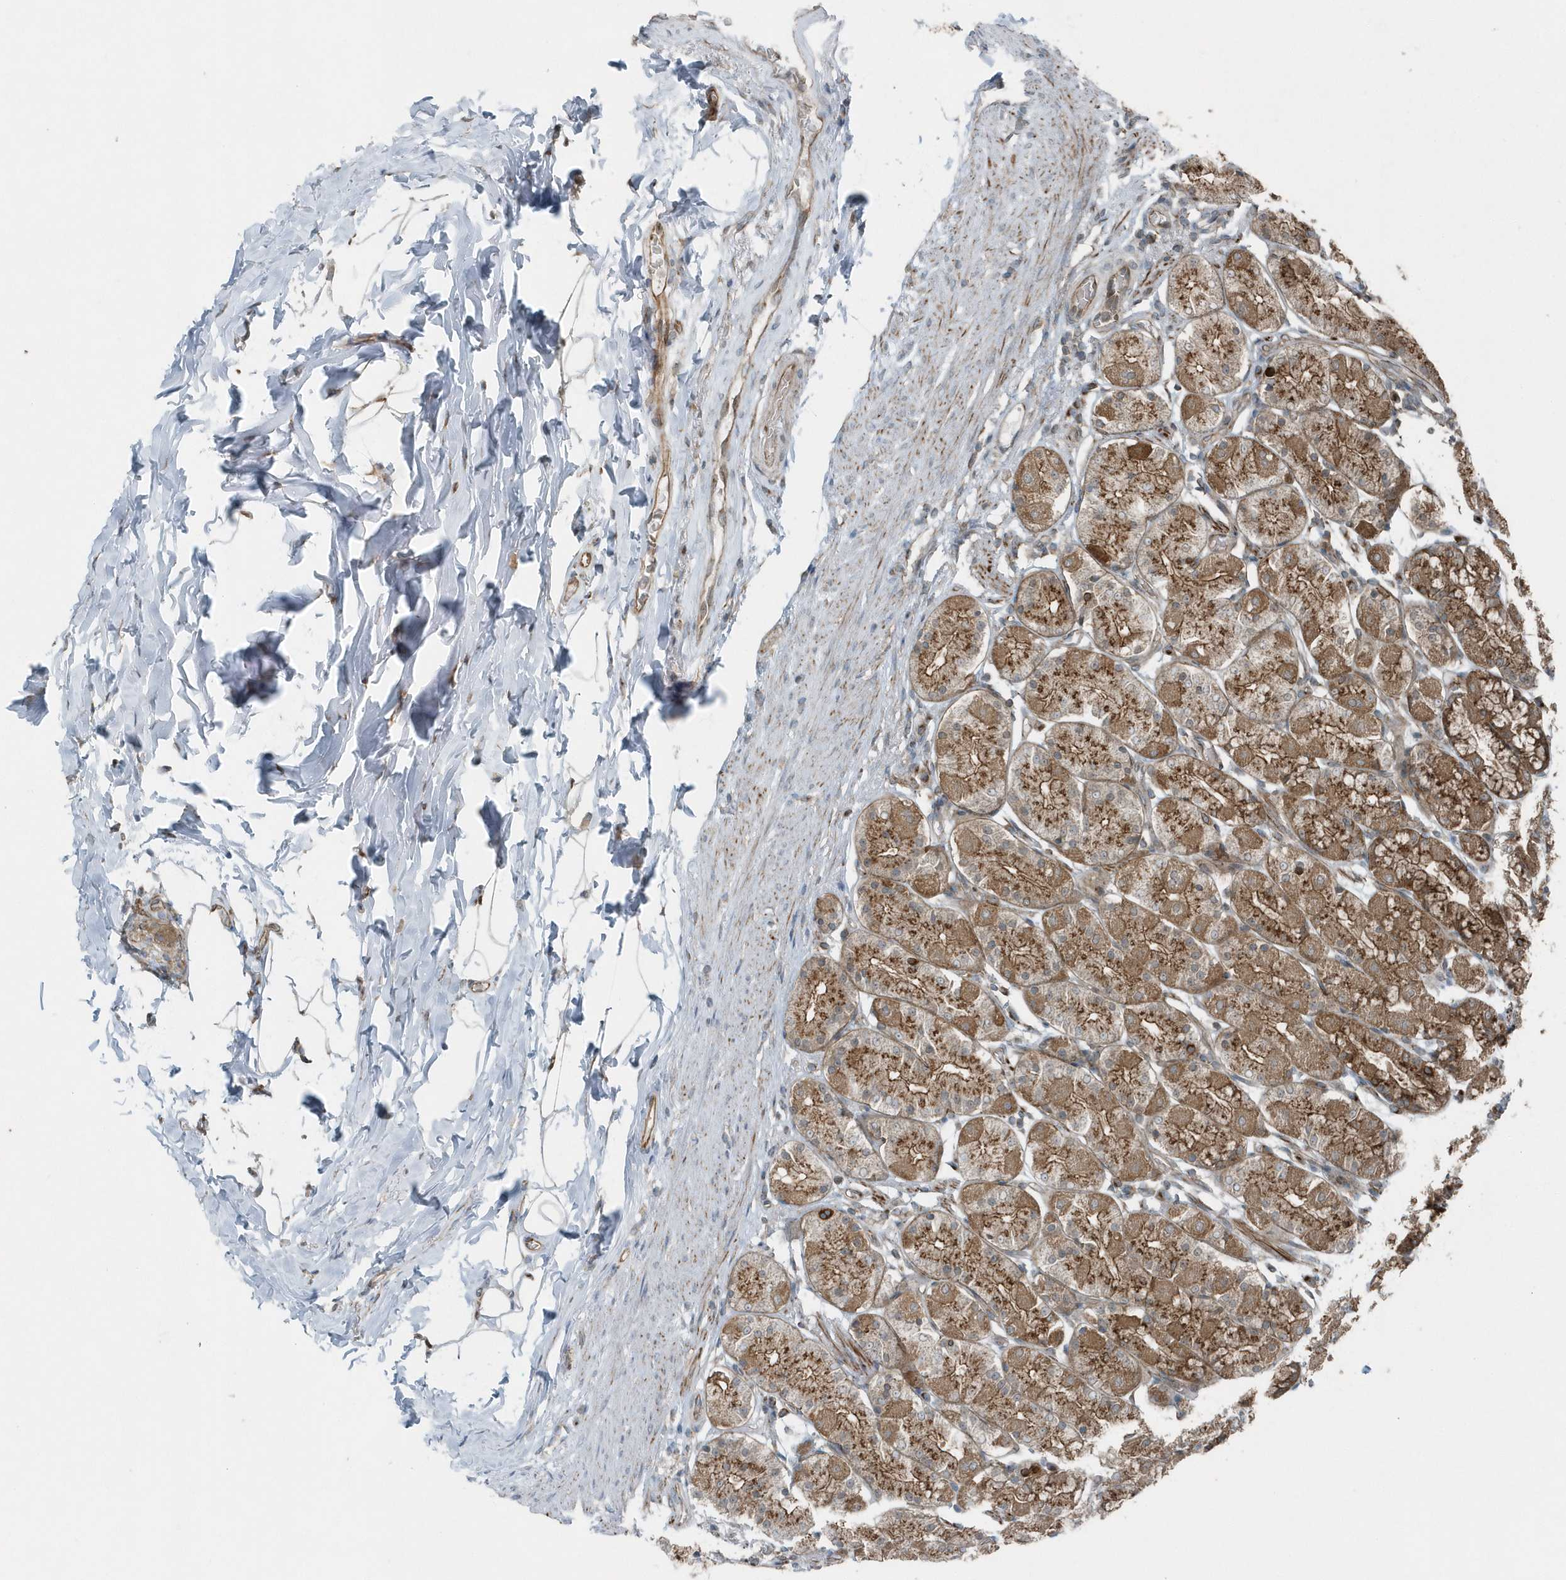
{"staining": {"intensity": "strong", "quantity": ">75%", "location": "cytoplasmic/membranous"}, "tissue": "stomach", "cell_type": "Glandular cells", "image_type": "normal", "snomed": [{"axis": "morphology", "description": "Normal tissue, NOS"}, {"axis": "topography", "description": "Stomach, upper"}], "caption": "Benign stomach shows strong cytoplasmic/membranous positivity in approximately >75% of glandular cells.", "gene": "GCC2", "patient": {"sex": "male", "age": 68}}